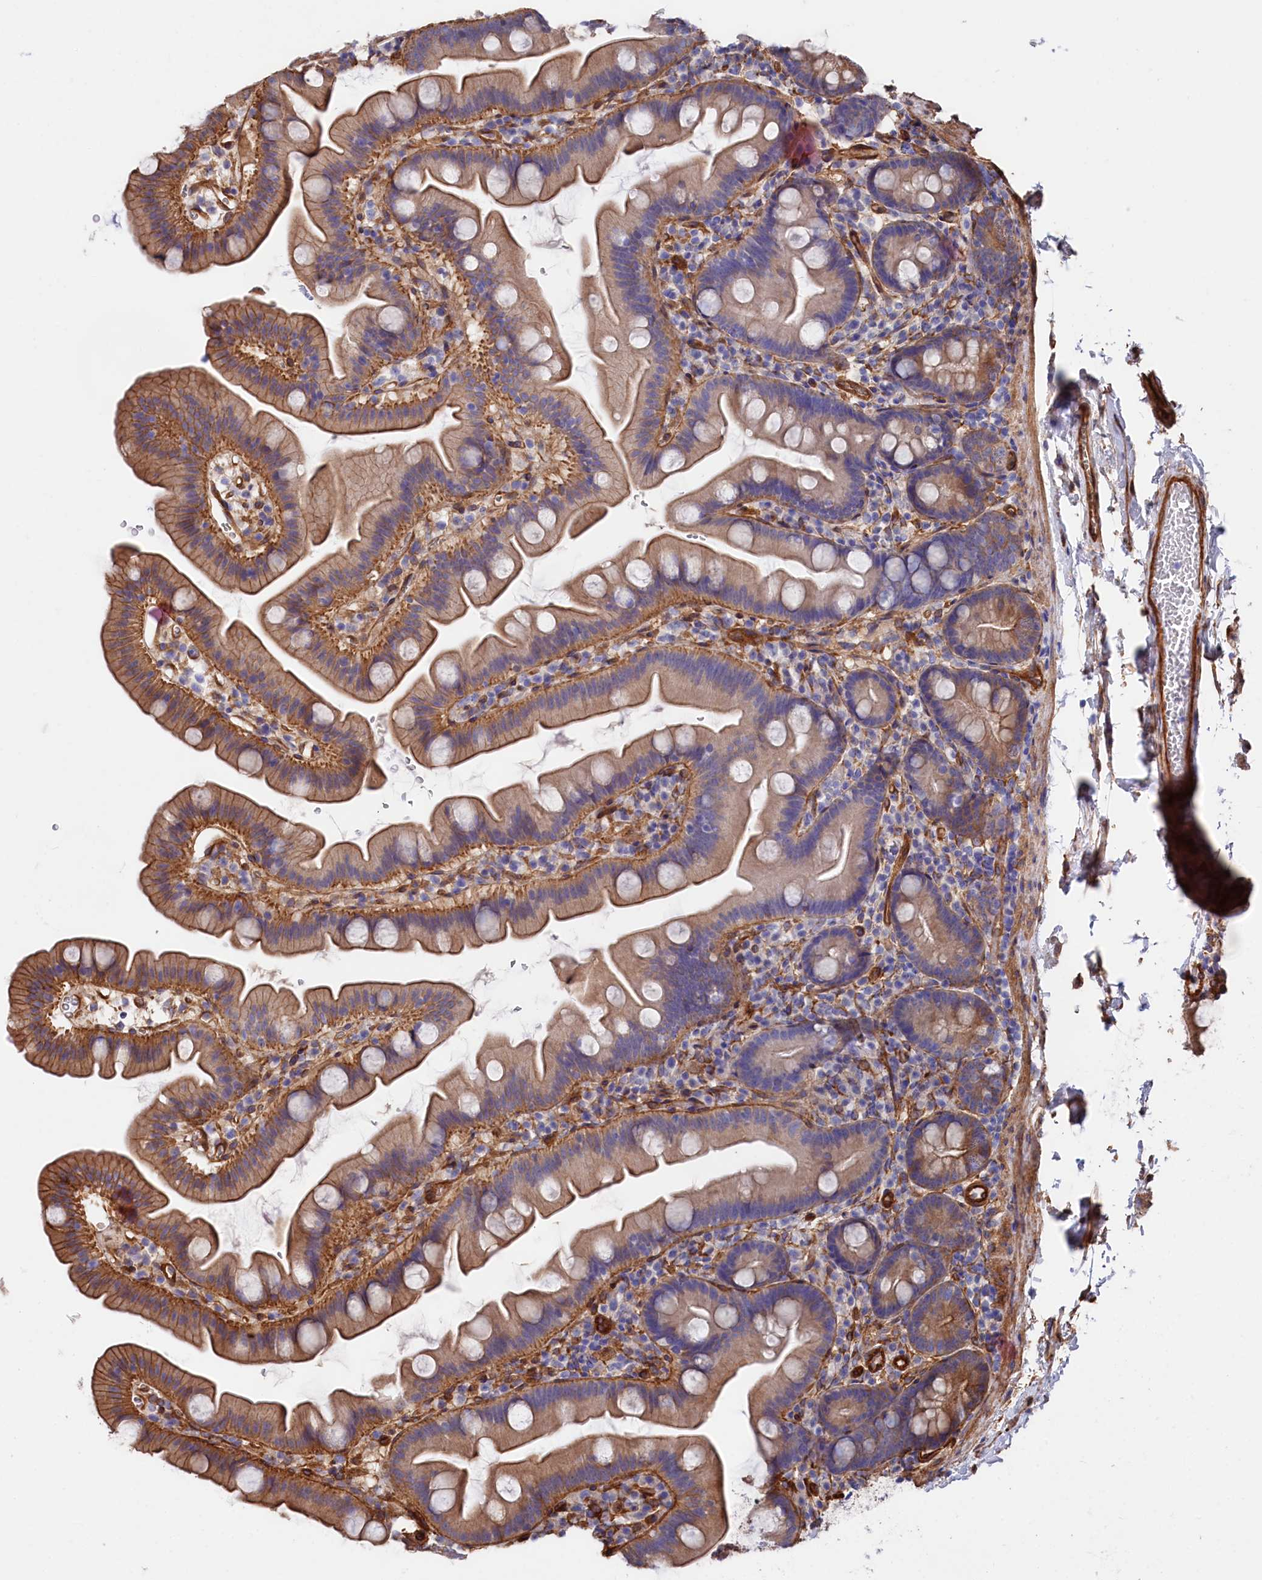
{"staining": {"intensity": "moderate", "quantity": "25%-75%", "location": "cytoplasmic/membranous"}, "tissue": "small intestine", "cell_type": "Glandular cells", "image_type": "normal", "snomed": [{"axis": "morphology", "description": "Normal tissue, NOS"}, {"axis": "topography", "description": "Small intestine"}], "caption": "Protein expression analysis of unremarkable small intestine shows moderate cytoplasmic/membranous positivity in approximately 25%-75% of glandular cells.", "gene": "TNKS1BP1", "patient": {"sex": "female", "age": 68}}